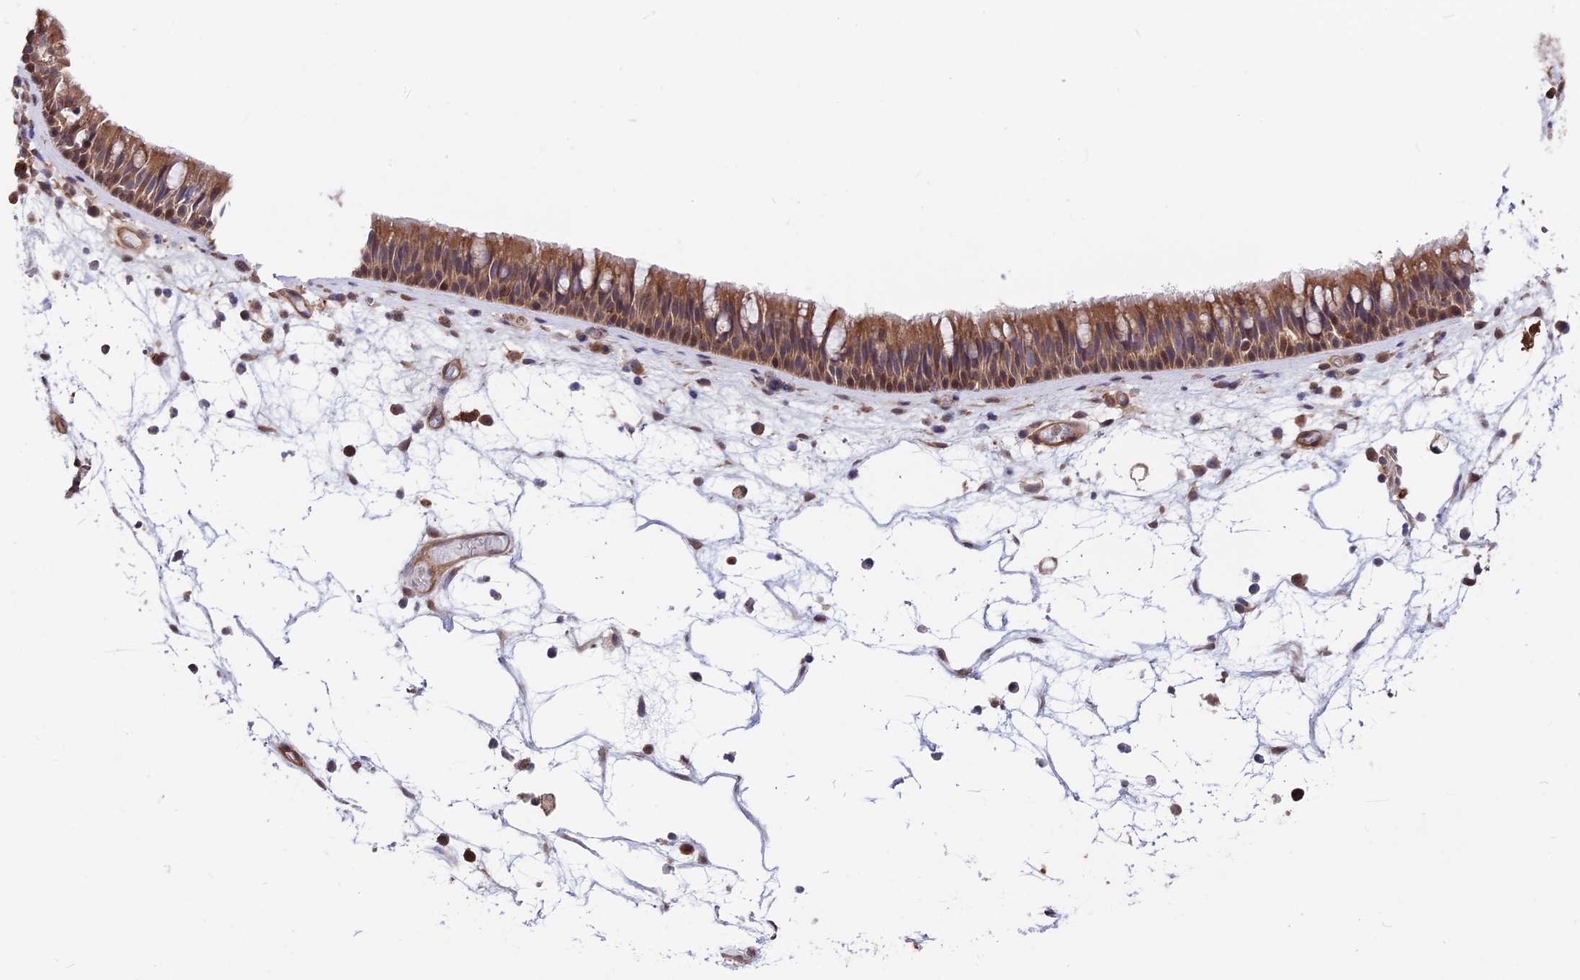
{"staining": {"intensity": "moderate", "quantity": ">75%", "location": "cytoplasmic/membranous"}, "tissue": "nasopharynx", "cell_type": "Respiratory epithelial cells", "image_type": "normal", "snomed": [{"axis": "morphology", "description": "Normal tissue, NOS"}, {"axis": "morphology", "description": "Inflammation, NOS"}, {"axis": "morphology", "description": "Malignant melanoma, Metastatic site"}, {"axis": "topography", "description": "Nasopharynx"}], "caption": "The immunohistochemical stain shows moderate cytoplasmic/membranous expression in respiratory epithelial cells of benign nasopharynx.", "gene": "MAST2", "patient": {"sex": "male", "age": 70}}